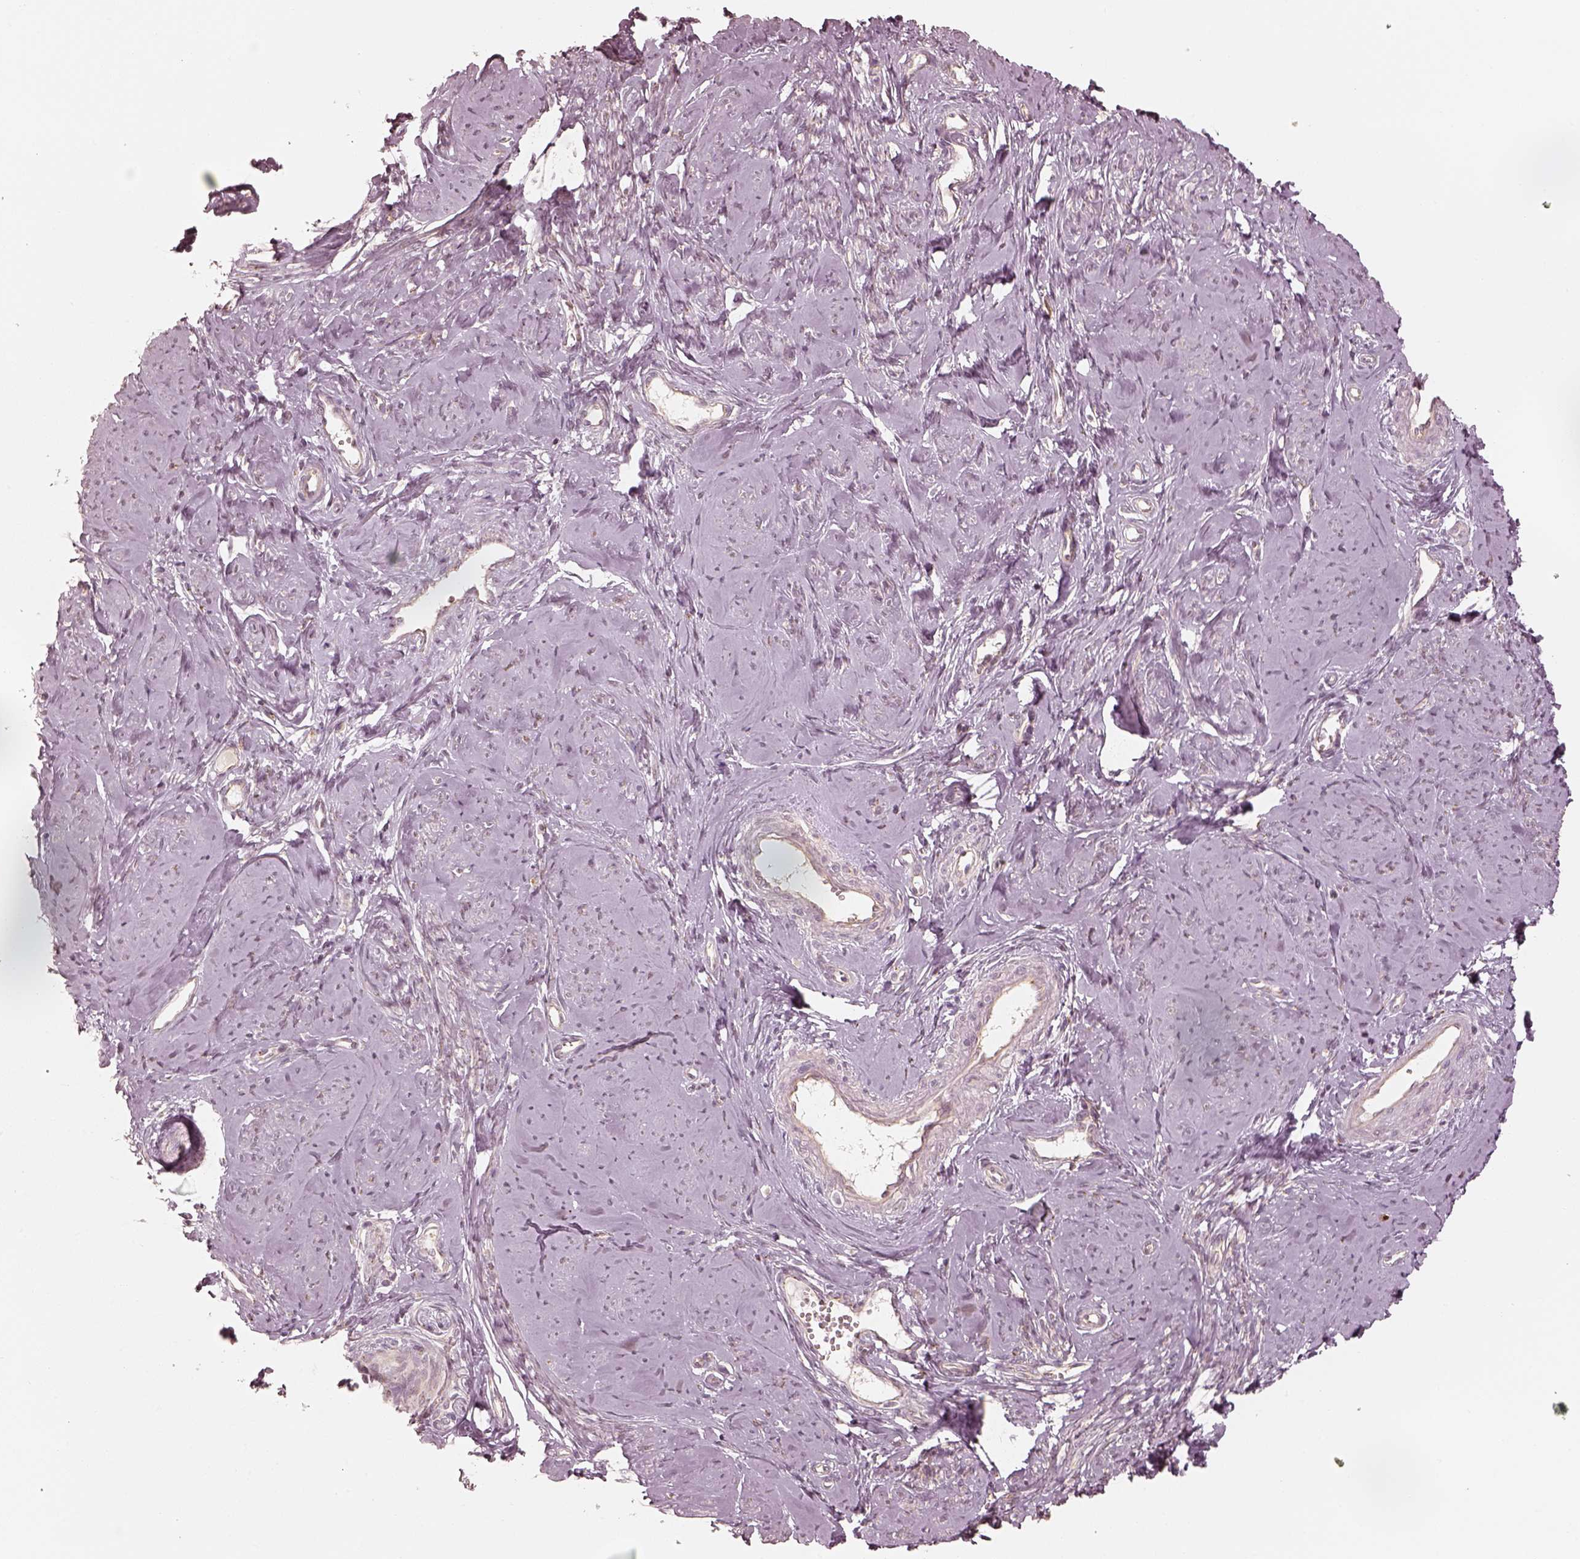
{"staining": {"intensity": "negative", "quantity": "none", "location": "none"}, "tissue": "smooth muscle", "cell_type": "Smooth muscle cells", "image_type": "normal", "snomed": [{"axis": "morphology", "description": "Normal tissue, NOS"}, {"axis": "topography", "description": "Smooth muscle"}], "caption": "IHC photomicrograph of unremarkable smooth muscle stained for a protein (brown), which reveals no positivity in smooth muscle cells.", "gene": "GORASP2", "patient": {"sex": "female", "age": 48}}